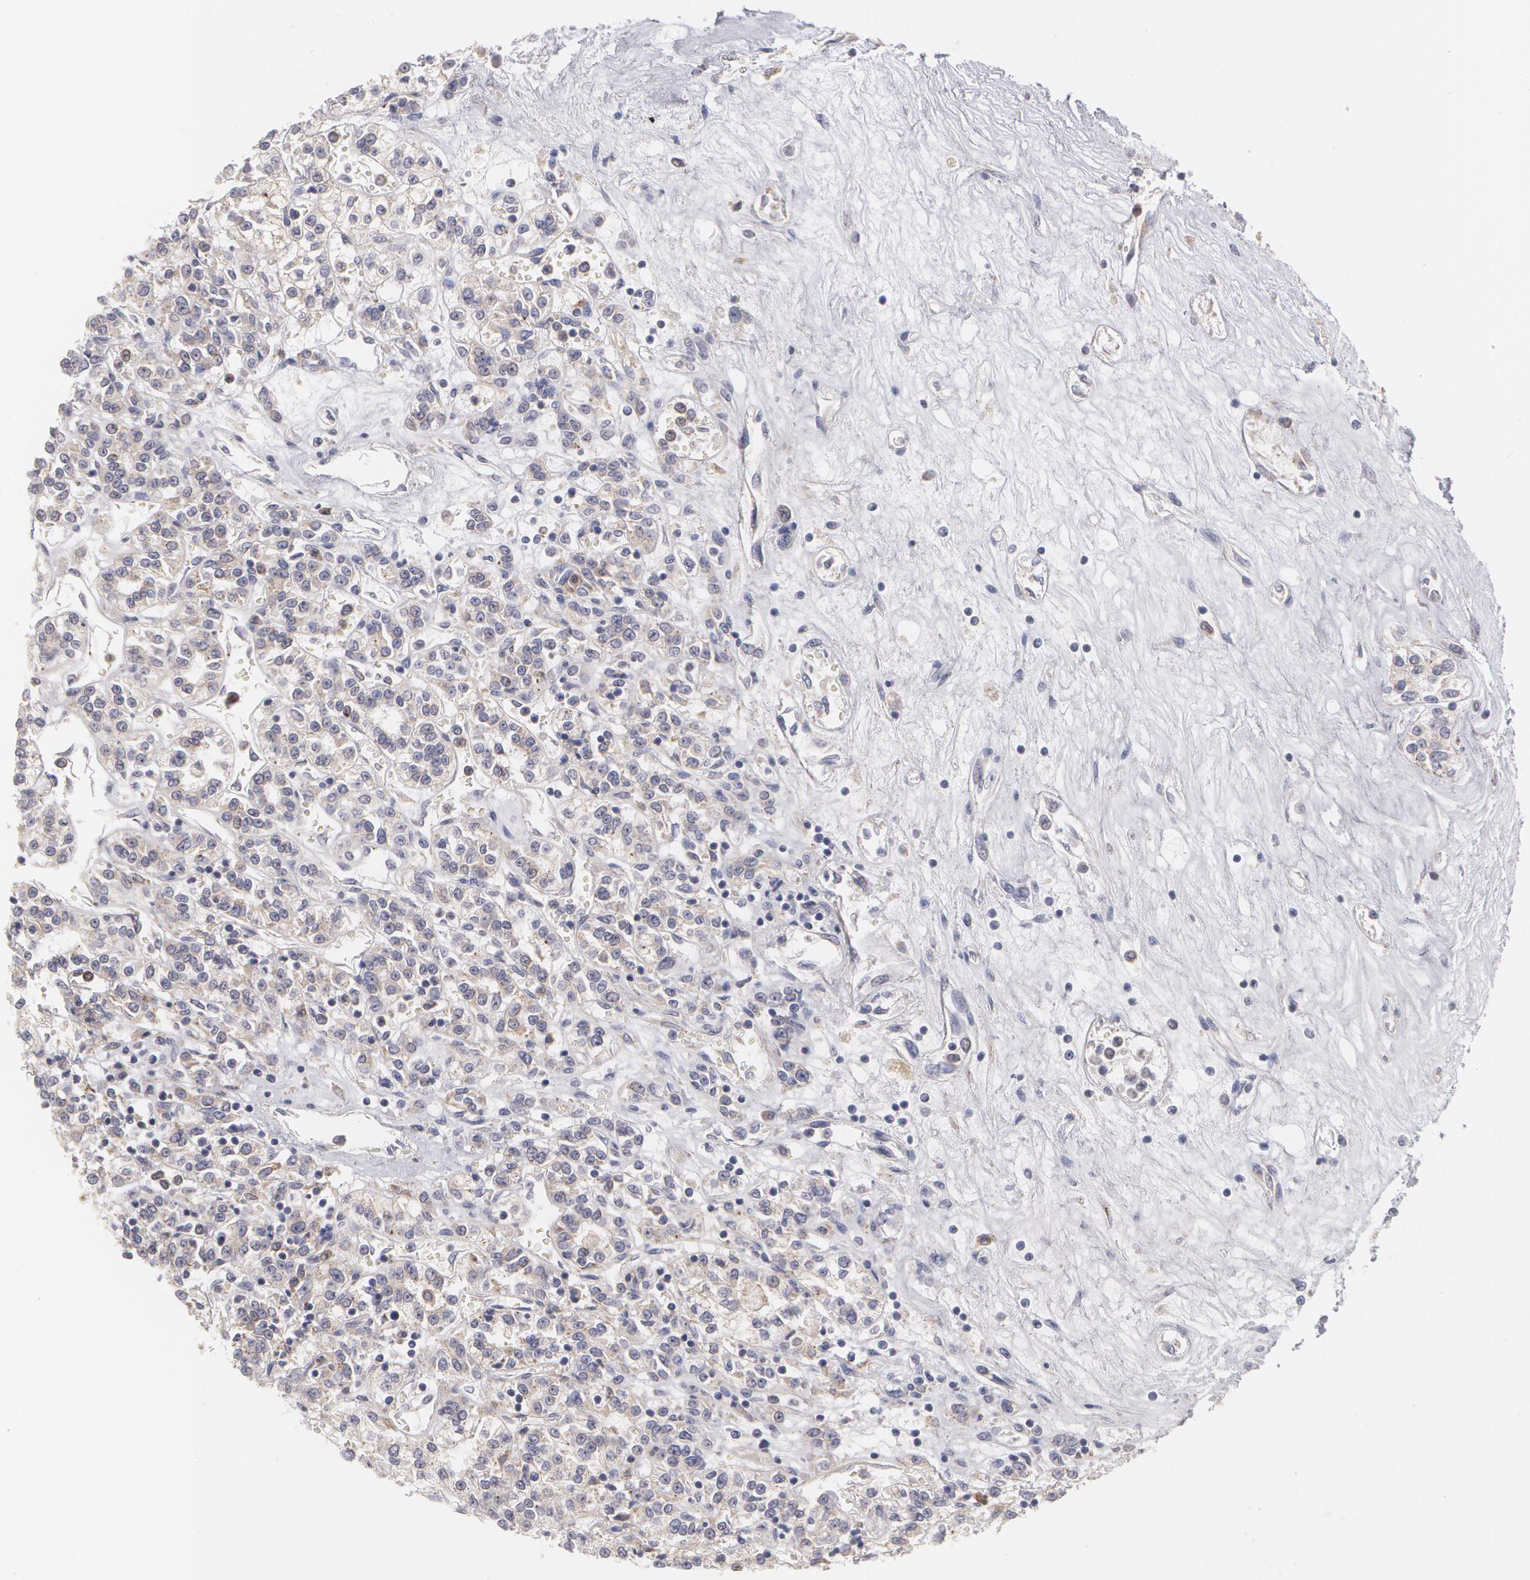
{"staining": {"intensity": "weak", "quantity": ">75%", "location": "cytoplasmic/membranous"}, "tissue": "renal cancer", "cell_type": "Tumor cells", "image_type": "cancer", "snomed": [{"axis": "morphology", "description": "Adenocarcinoma, NOS"}, {"axis": "topography", "description": "Kidney"}], "caption": "Immunohistochemical staining of human adenocarcinoma (renal) shows low levels of weak cytoplasmic/membranous protein expression in approximately >75% of tumor cells.", "gene": "MTHFD1", "patient": {"sex": "female", "age": 76}}